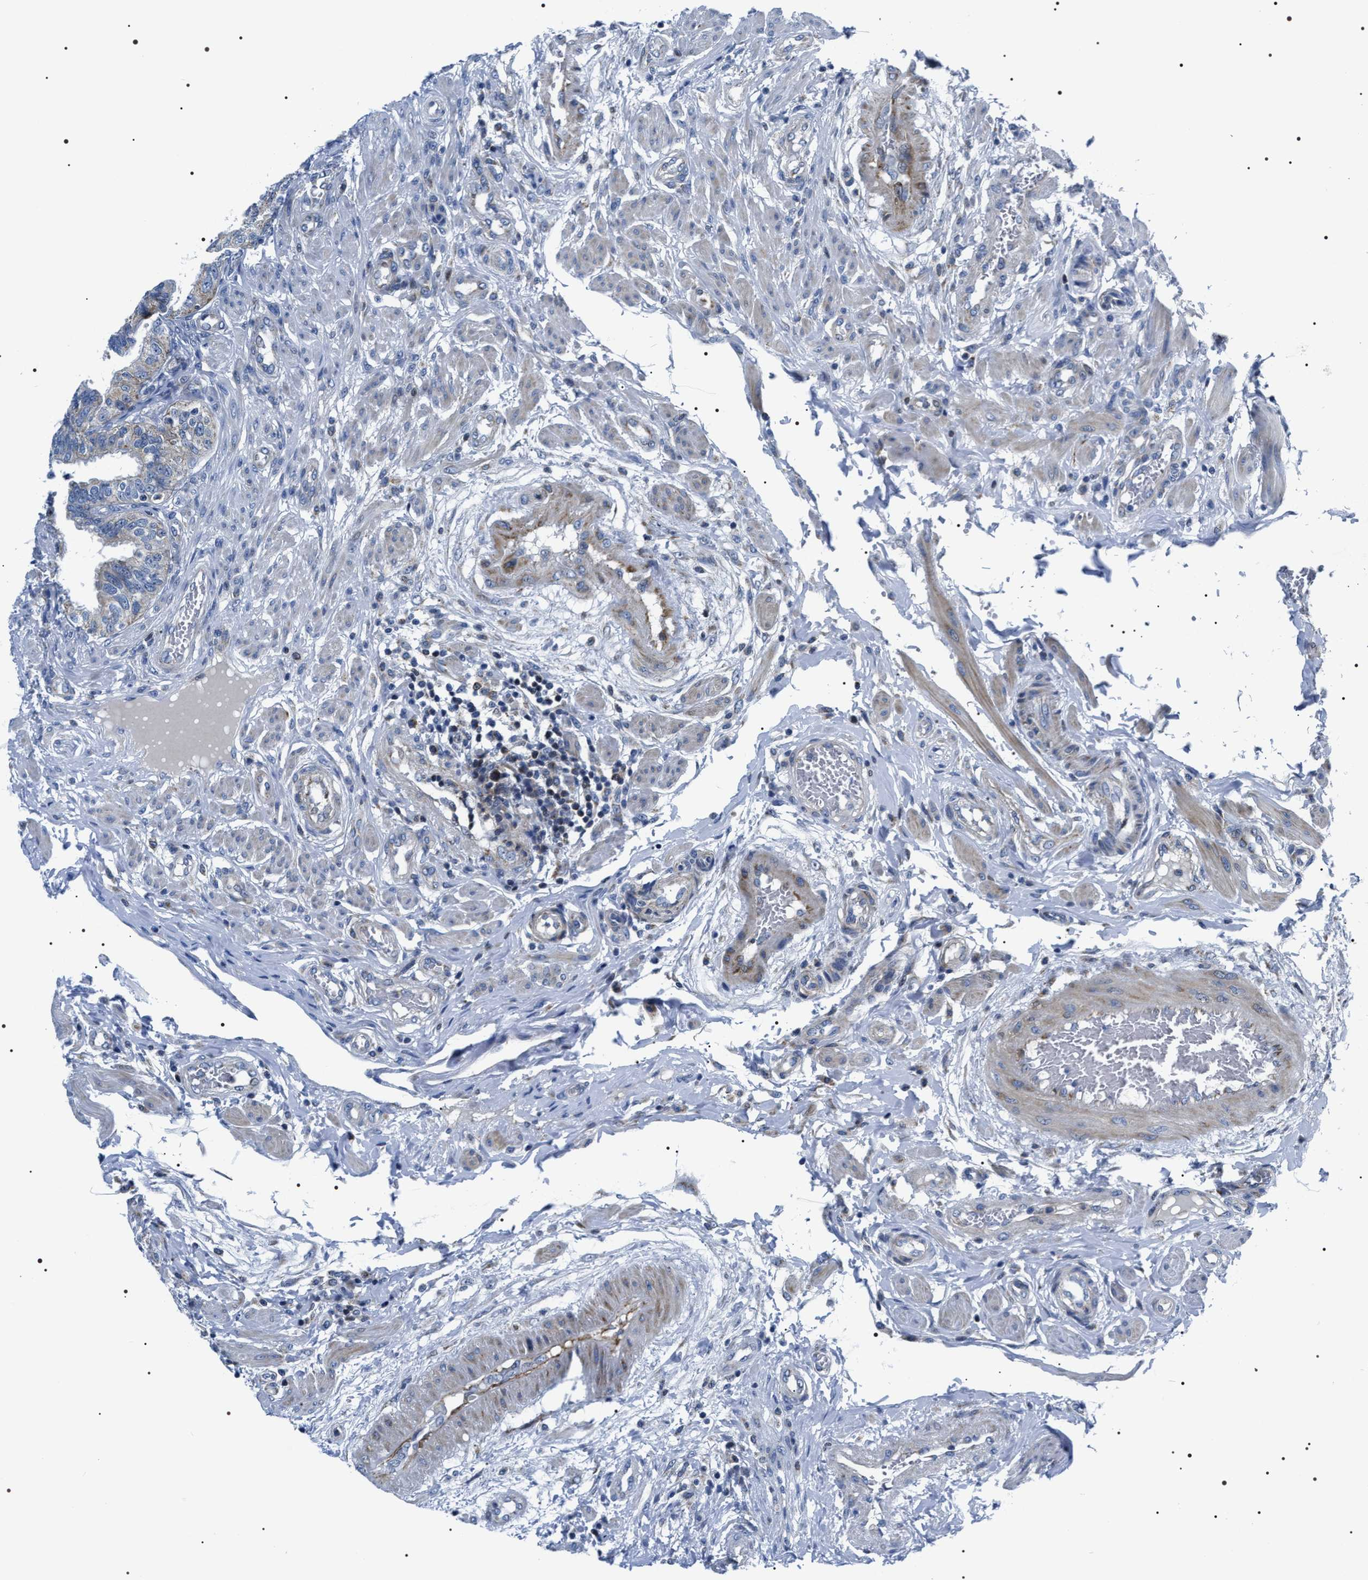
{"staining": {"intensity": "weak", "quantity": "<25%", "location": "cytoplasmic/membranous"}, "tissue": "fallopian tube", "cell_type": "Glandular cells", "image_type": "normal", "snomed": [{"axis": "morphology", "description": "Normal tissue, NOS"}, {"axis": "topography", "description": "Fallopian tube"}, {"axis": "topography", "description": "Placenta"}], "caption": "There is no significant positivity in glandular cells of fallopian tube. (Stains: DAB (3,3'-diaminobenzidine) immunohistochemistry with hematoxylin counter stain, Microscopy: brightfield microscopy at high magnification).", "gene": "NTMT1", "patient": {"sex": "female", "age": 34}}